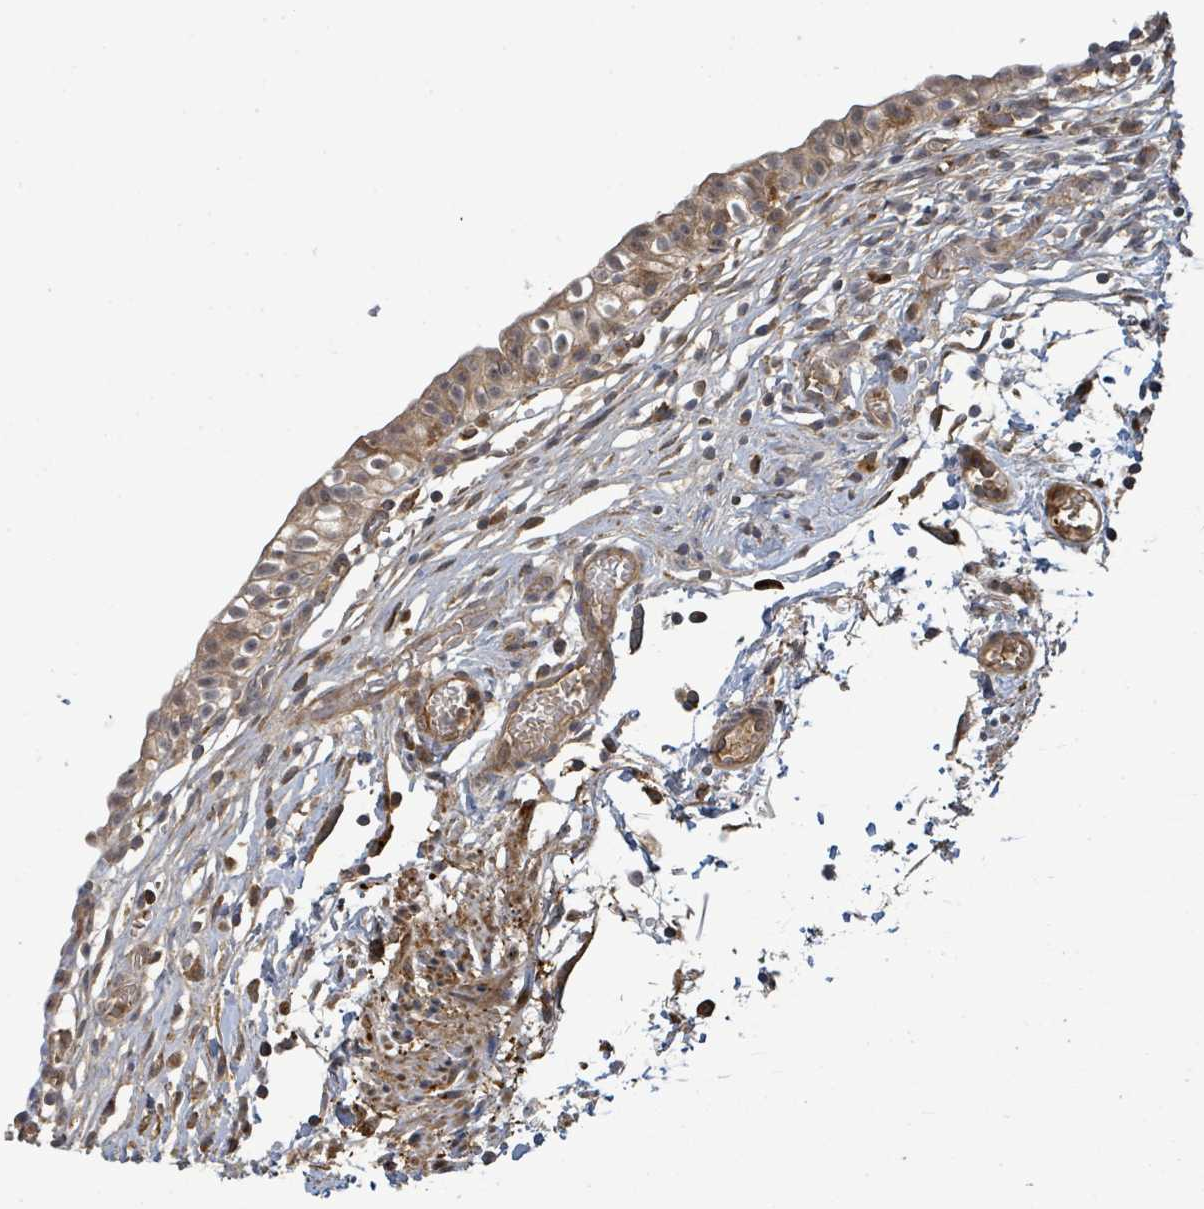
{"staining": {"intensity": "weak", "quantity": ">75%", "location": "cytoplasmic/membranous"}, "tissue": "urinary bladder", "cell_type": "Urothelial cells", "image_type": "normal", "snomed": [{"axis": "morphology", "description": "Normal tissue, NOS"}, {"axis": "topography", "description": "Urinary bladder"}, {"axis": "topography", "description": "Peripheral nerve tissue"}], "caption": "Immunohistochemical staining of unremarkable urinary bladder shows >75% levels of weak cytoplasmic/membranous protein positivity in about >75% of urothelial cells.", "gene": "STARD4", "patient": {"sex": "male", "age": 55}}